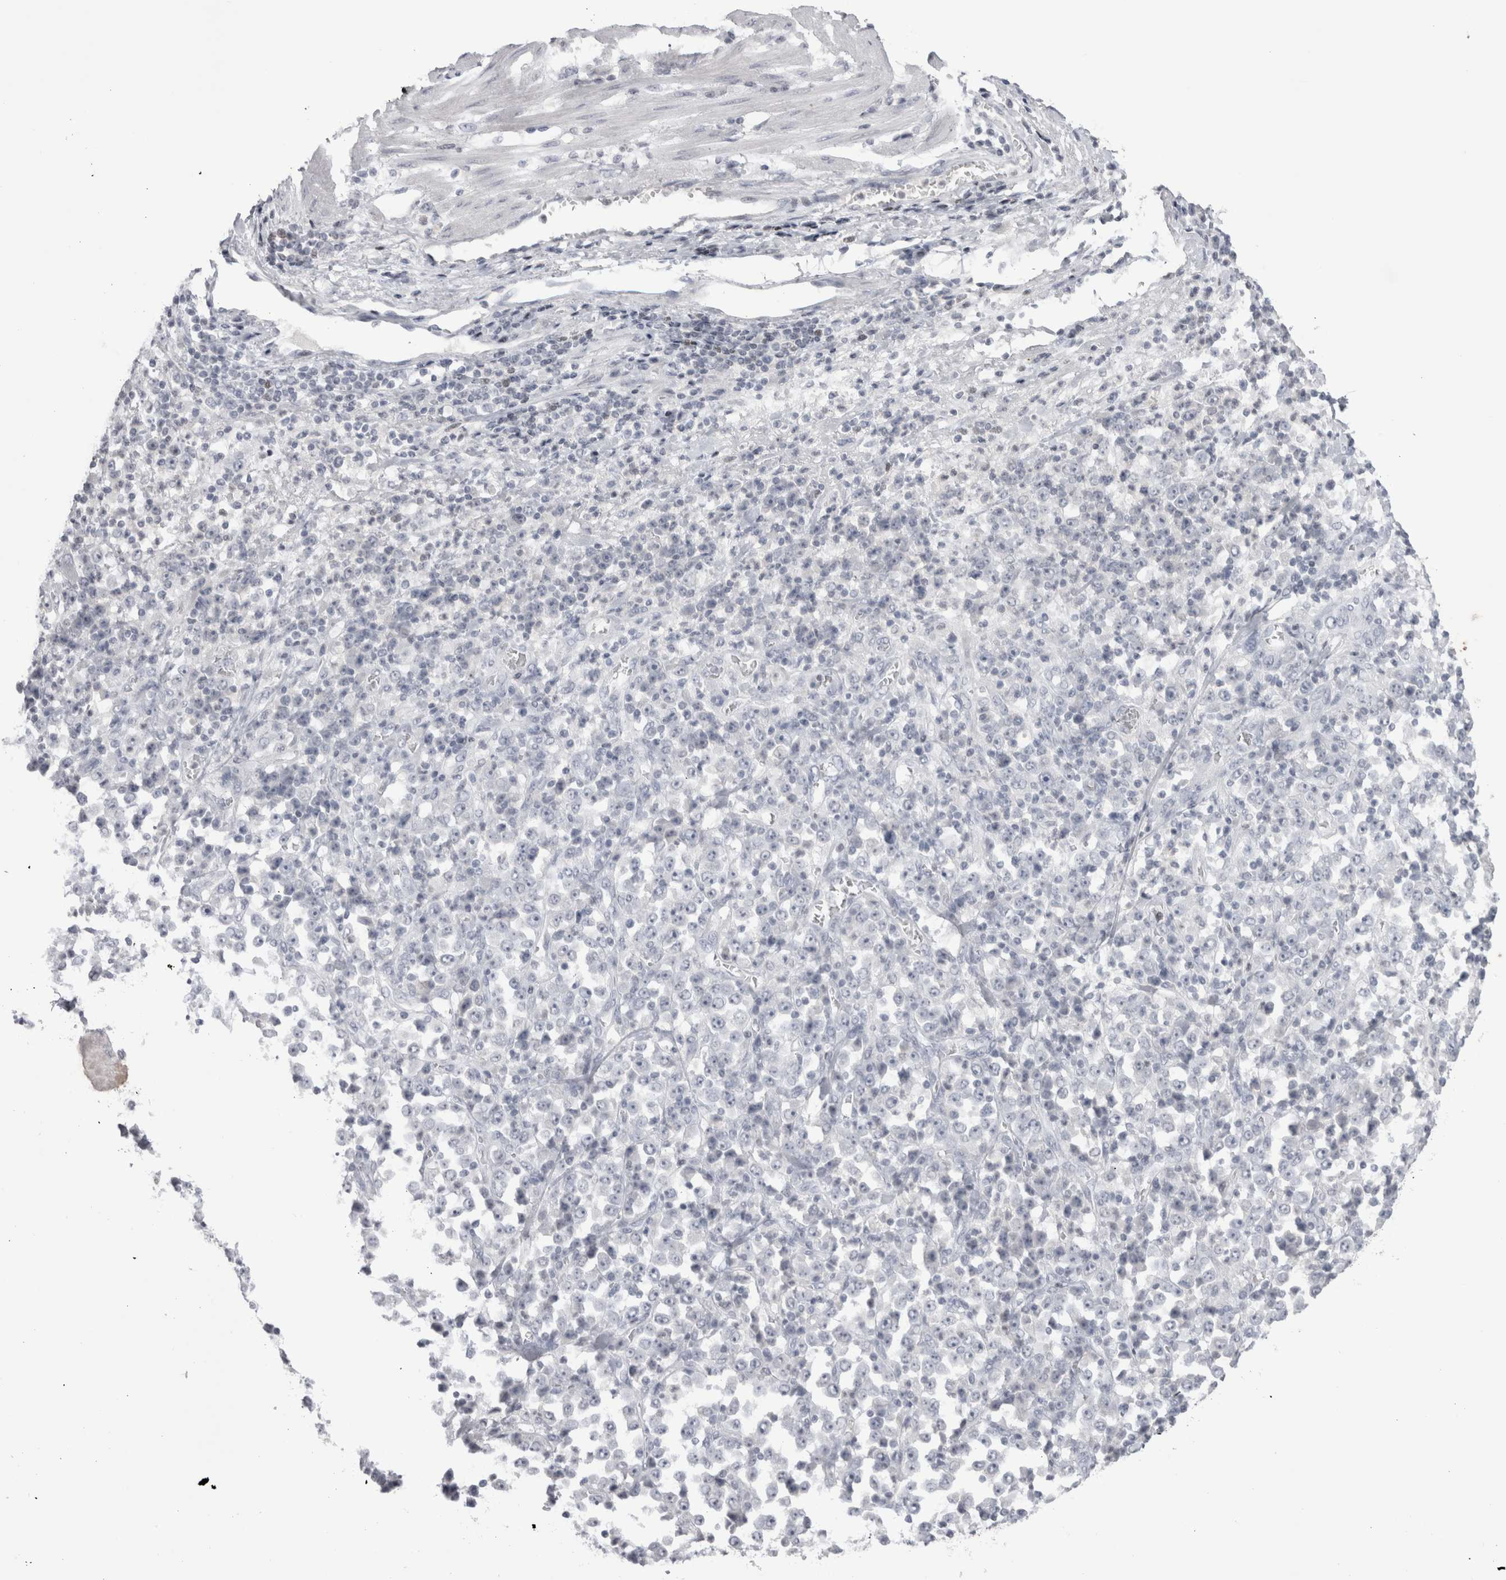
{"staining": {"intensity": "negative", "quantity": "none", "location": "none"}, "tissue": "stomach cancer", "cell_type": "Tumor cells", "image_type": "cancer", "snomed": [{"axis": "morphology", "description": "Normal tissue, NOS"}, {"axis": "morphology", "description": "Adenocarcinoma, NOS"}, {"axis": "topography", "description": "Stomach, upper"}, {"axis": "topography", "description": "Stomach"}], "caption": "This histopathology image is of stomach cancer (adenocarcinoma) stained with immunohistochemistry to label a protein in brown with the nuclei are counter-stained blue. There is no staining in tumor cells. The staining was performed using DAB to visualize the protein expression in brown, while the nuclei were stained in blue with hematoxylin (Magnification: 20x).", "gene": "FNDC8", "patient": {"sex": "male", "age": 59}}